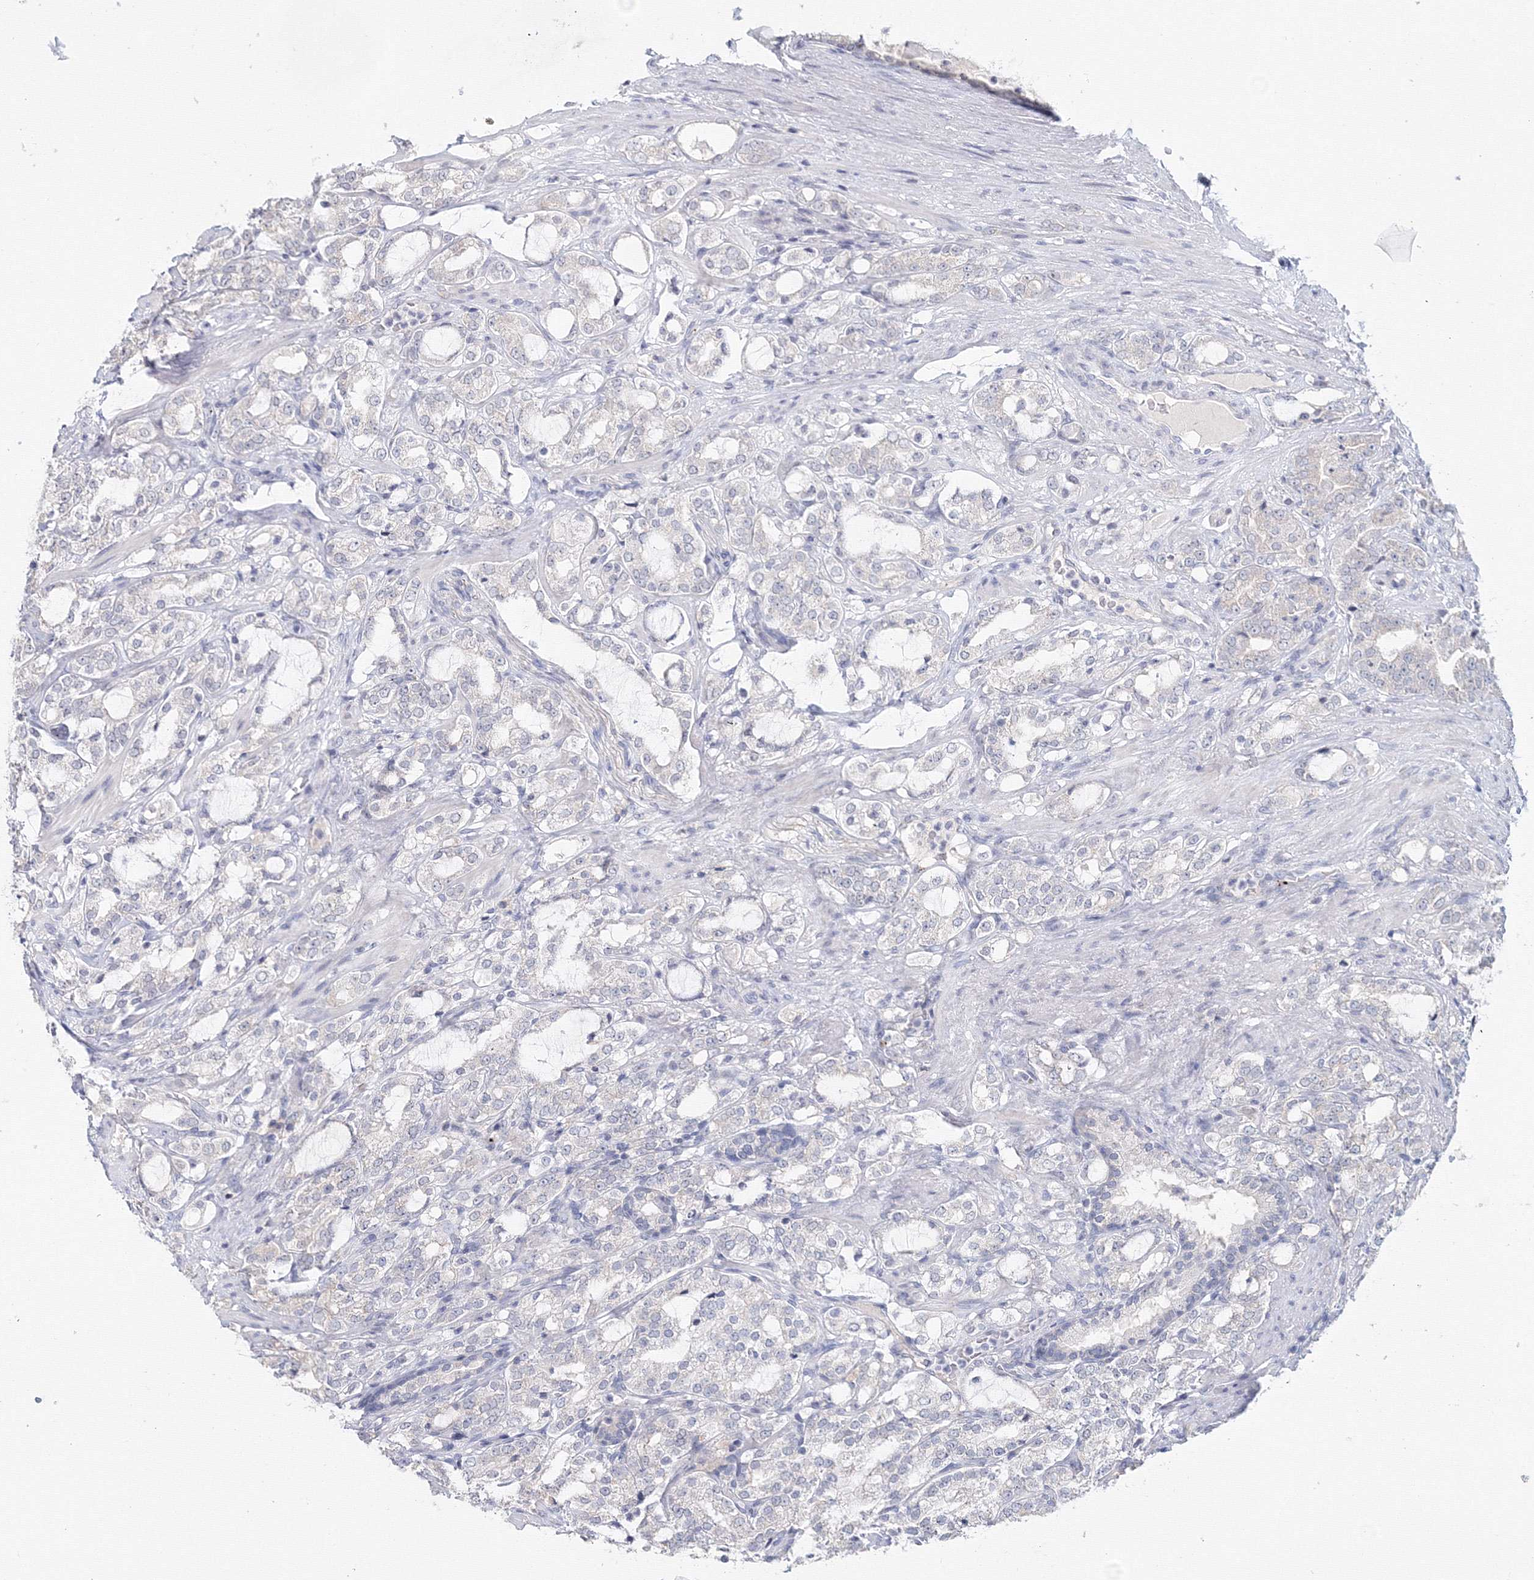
{"staining": {"intensity": "negative", "quantity": "none", "location": "none"}, "tissue": "prostate cancer", "cell_type": "Tumor cells", "image_type": "cancer", "snomed": [{"axis": "morphology", "description": "Adenocarcinoma, High grade"}, {"axis": "topography", "description": "Prostate"}], "caption": "This is an IHC micrograph of human prostate adenocarcinoma (high-grade). There is no expression in tumor cells.", "gene": "SLC7A7", "patient": {"sex": "male", "age": 64}}